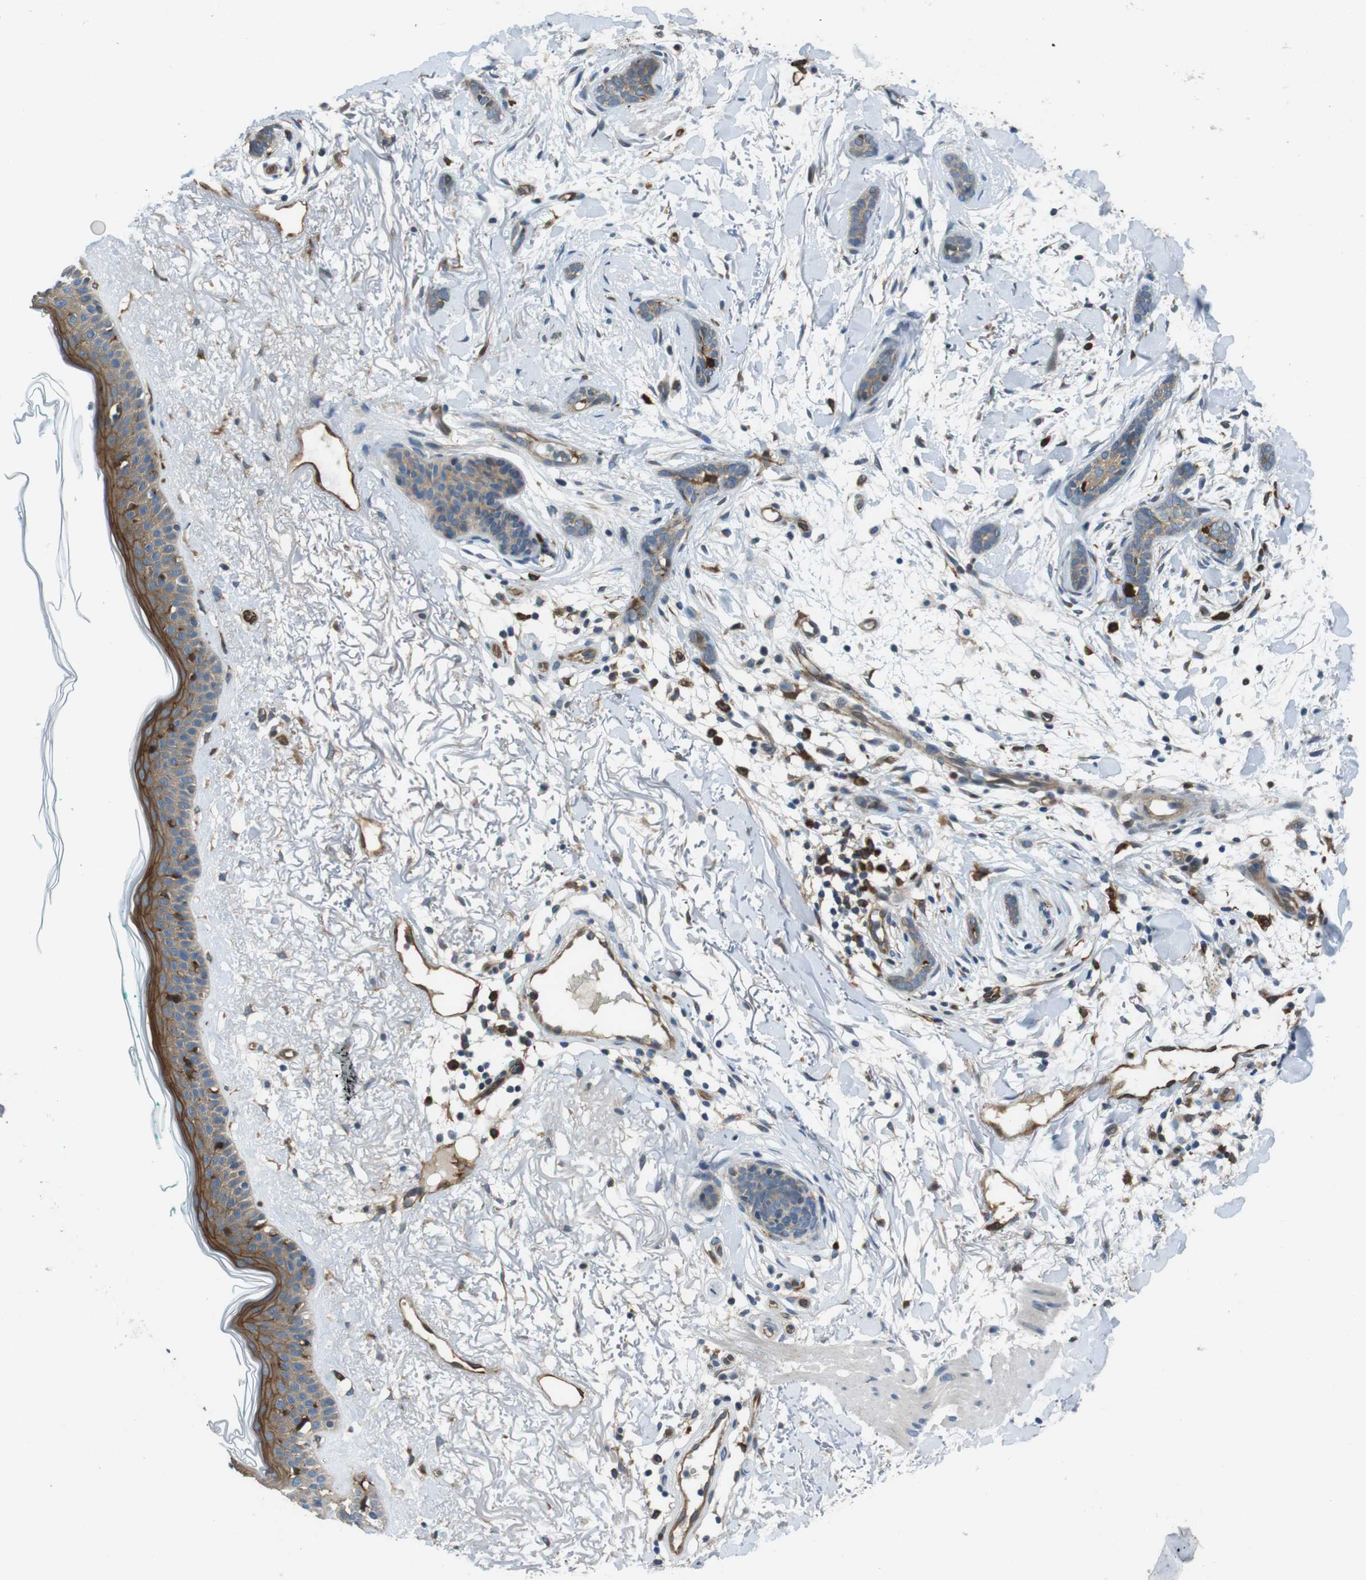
{"staining": {"intensity": "weak", "quantity": ">75%", "location": "cytoplasmic/membranous"}, "tissue": "skin cancer", "cell_type": "Tumor cells", "image_type": "cancer", "snomed": [{"axis": "morphology", "description": "Basal cell carcinoma"}, {"axis": "morphology", "description": "Adnexal tumor, benign"}, {"axis": "topography", "description": "Skin"}], "caption": "Protein expression analysis of human skin basal cell carcinoma reveals weak cytoplasmic/membranous positivity in approximately >75% of tumor cells. The staining is performed using DAB brown chromogen to label protein expression. The nuclei are counter-stained blue using hematoxylin.", "gene": "PALD1", "patient": {"sex": "female", "age": 42}}